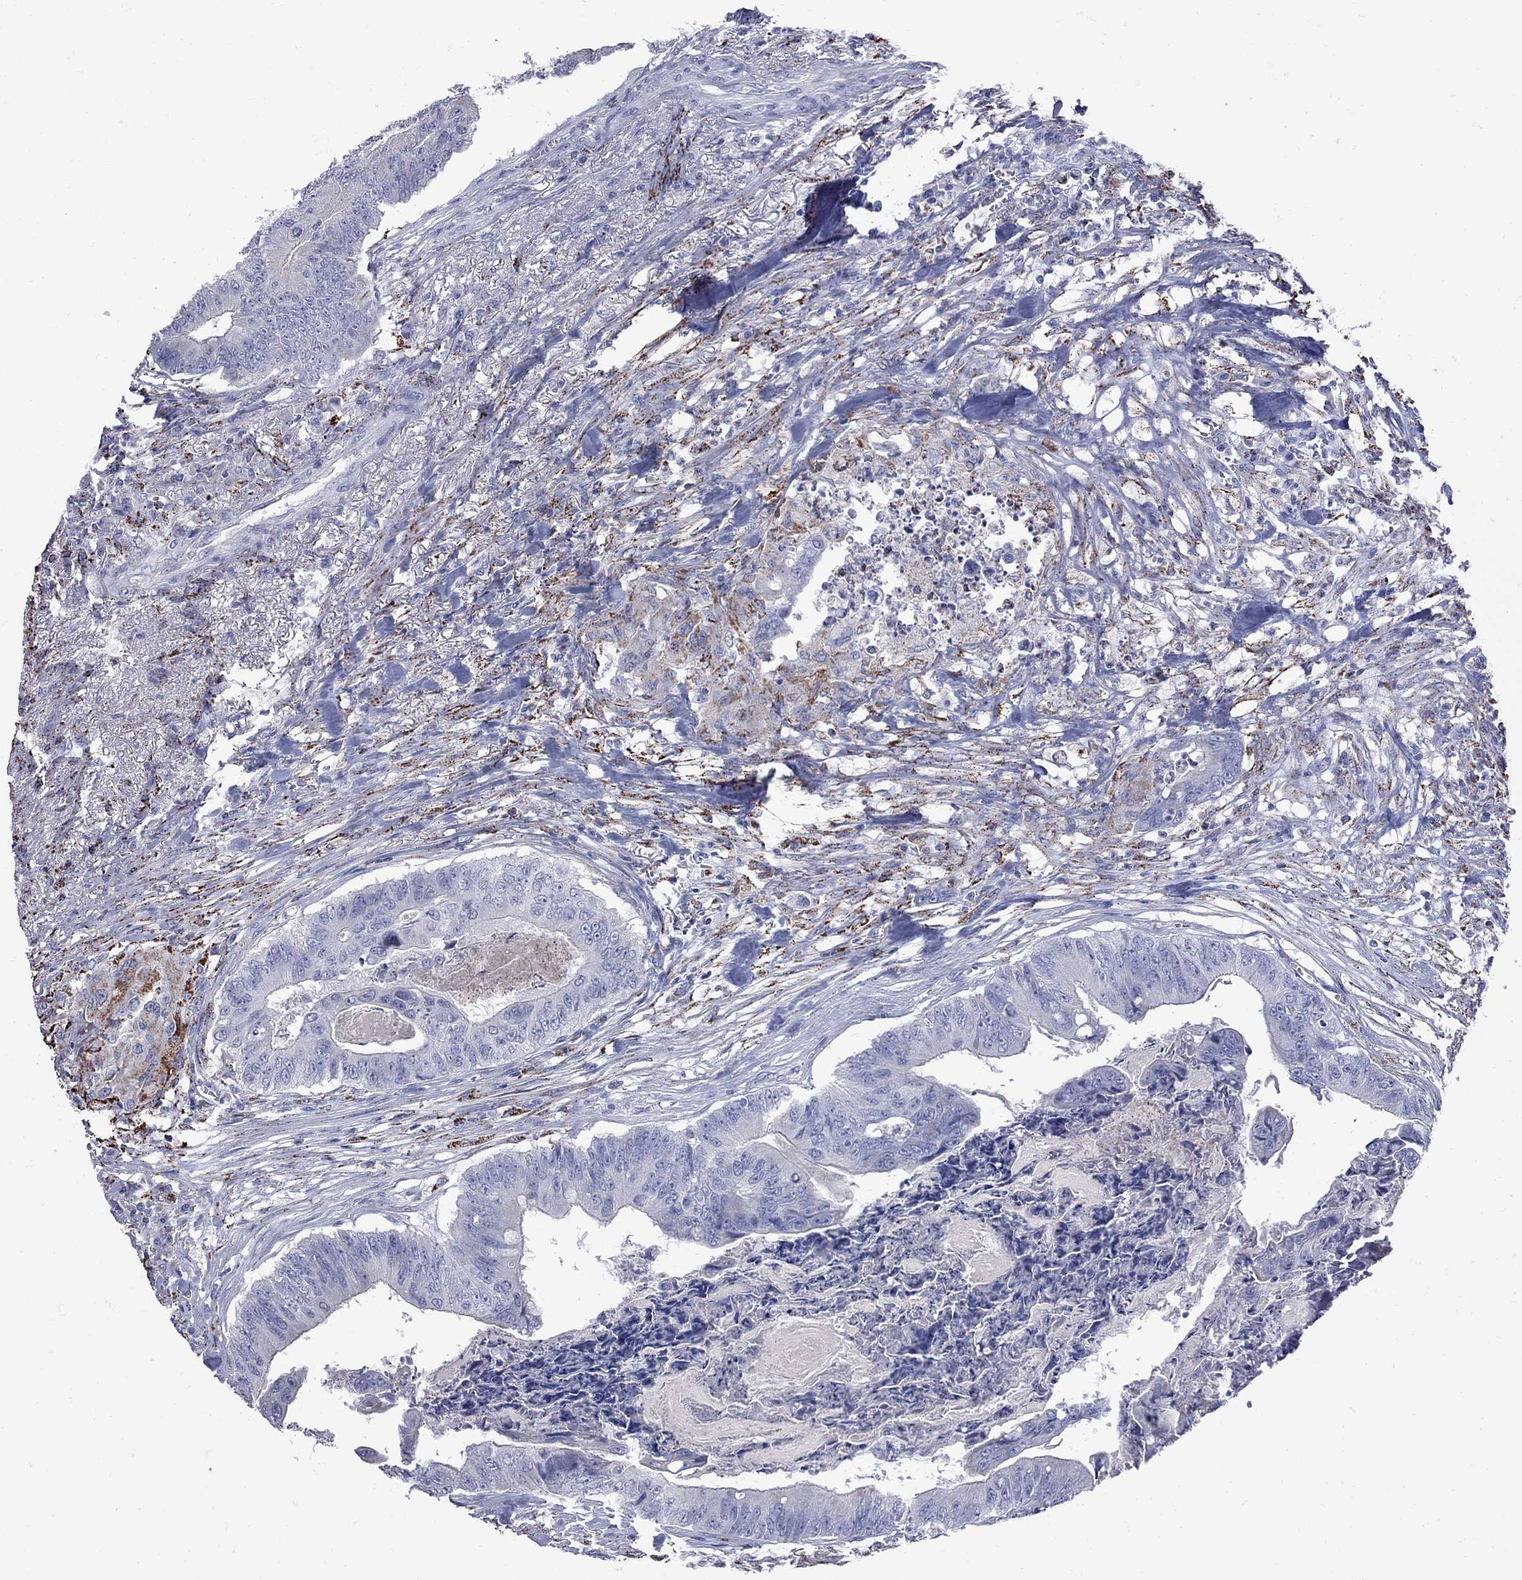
{"staining": {"intensity": "negative", "quantity": "none", "location": "none"}, "tissue": "colorectal cancer", "cell_type": "Tumor cells", "image_type": "cancer", "snomed": [{"axis": "morphology", "description": "Adenocarcinoma, NOS"}, {"axis": "topography", "description": "Colon"}], "caption": "Colorectal adenocarcinoma stained for a protein using IHC demonstrates no expression tumor cells.", "gene": "SESTD1", "patient": {"sex": "male", "age": 84}}